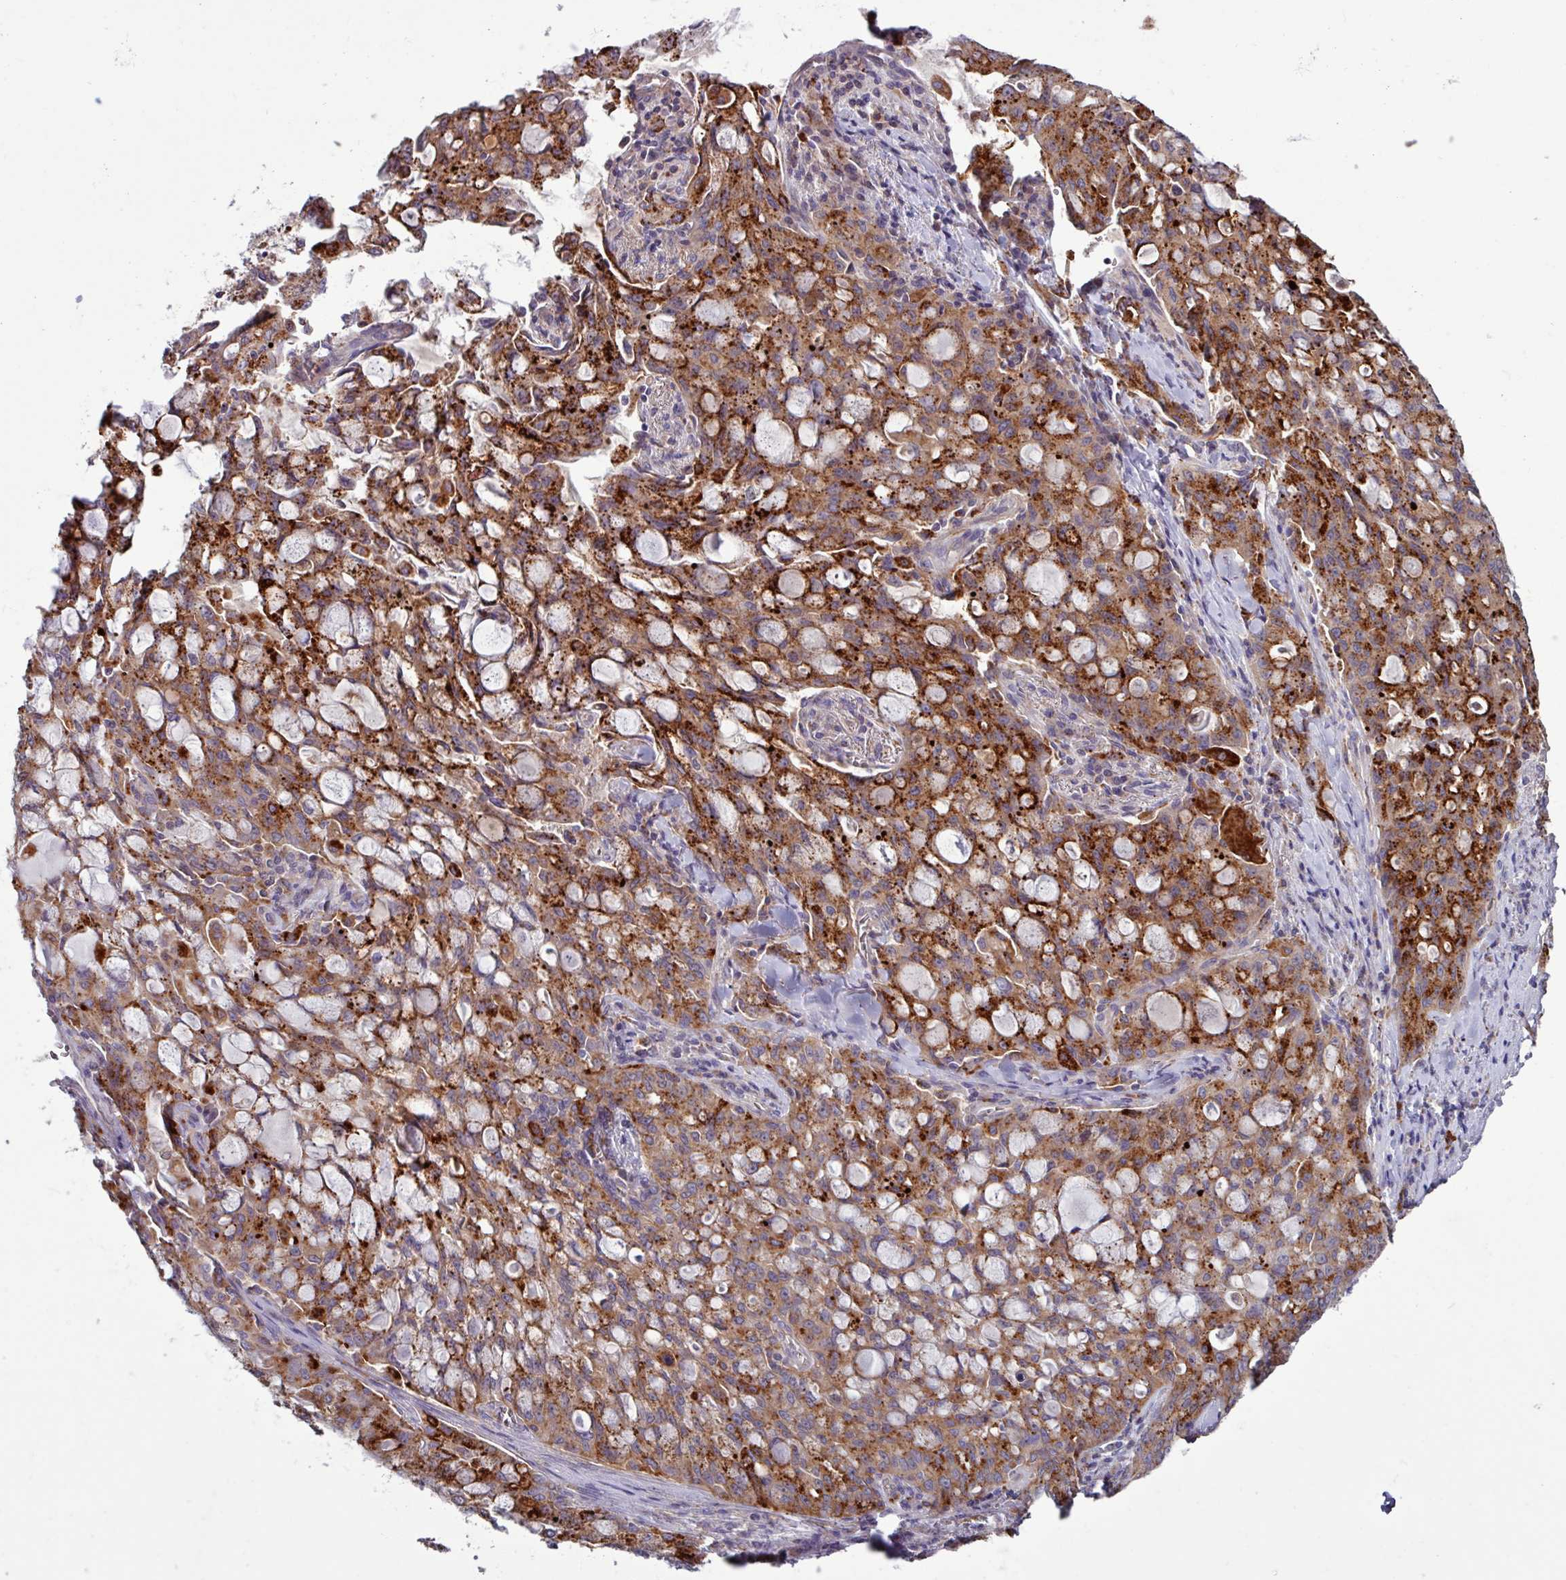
{"staining": {"intensity": "strong", "quantity": ">75%", "location": "cytoplasmic/membranous"}, "tissue": "lung cancer", "cell_type": "Tumor cells", "image_type": "cancer", "snomed": [{"axis": "morphology", "description": "Adenocarcinoma, NOS"}, {"axis": "topography", "description": "Lung"}], "caption": "A high-resolution photomicrograph shows immunohistochemistry (IHC) staining of lung cancer, which displays strong cytoplasmic/membranous positivity in about >75% of tumor cells.", "gene": "AMIGO2", "patient": {"sex": "female", "age": 44}}